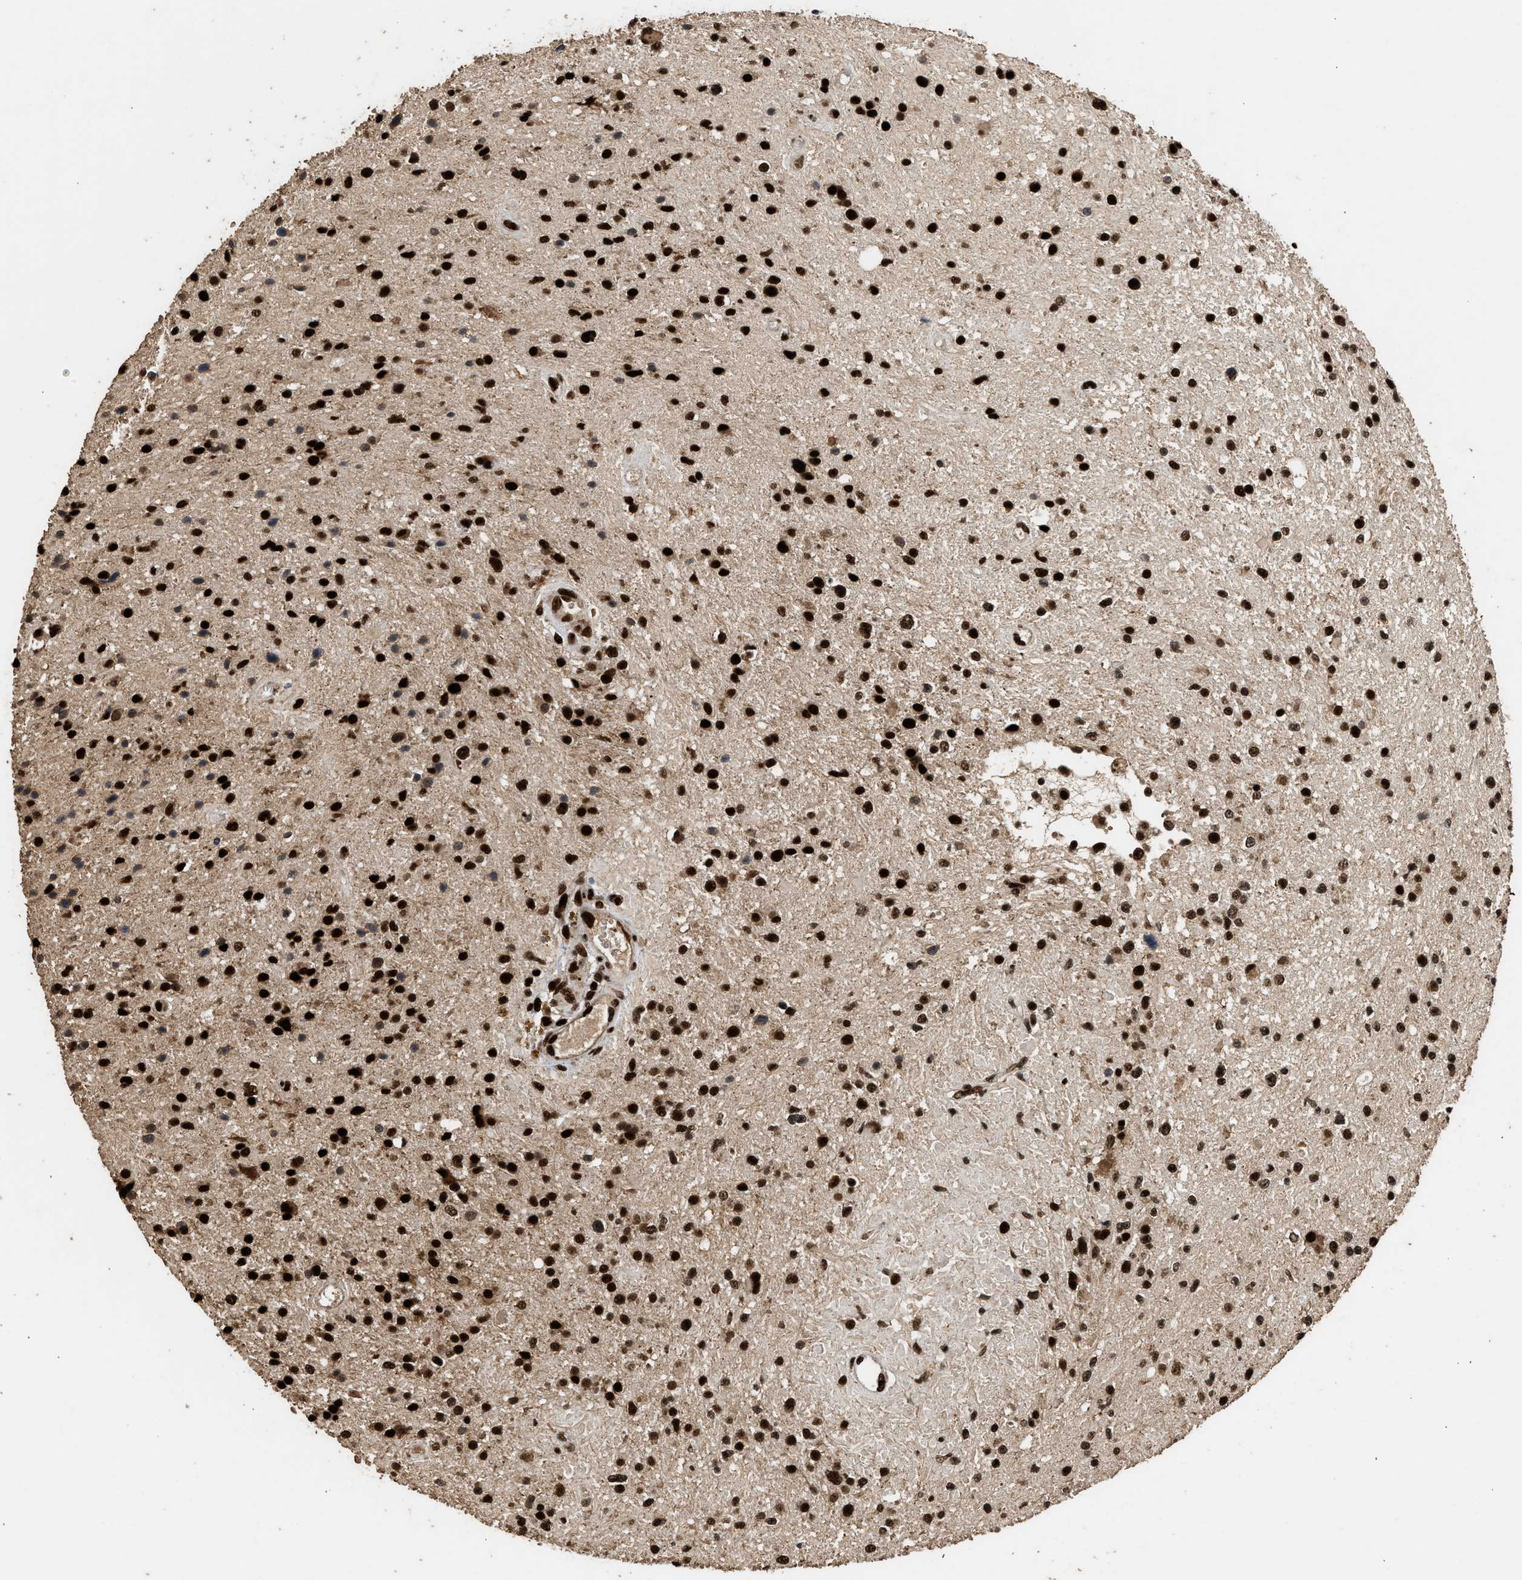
{"staining": {"intensity": "strong", "quantity": ">75%", "location": "nuclear"}, "tissue": "glioma", "cell_type": "Tumor cells", "image_type": "cancer", "snomed": [{"axis": "morphology", "description": "Glioma, malignant, High grade"}, {"axis": "topography", "description": "Brain"}], "caption": "Malignant high-grade glioma was stained to show a protein in brown. There is high levels of strong nuclear staining in about >75% of tumor cells.", "gene": "PPP4R3B", "patient": {"sex": "male", "age": 33}}